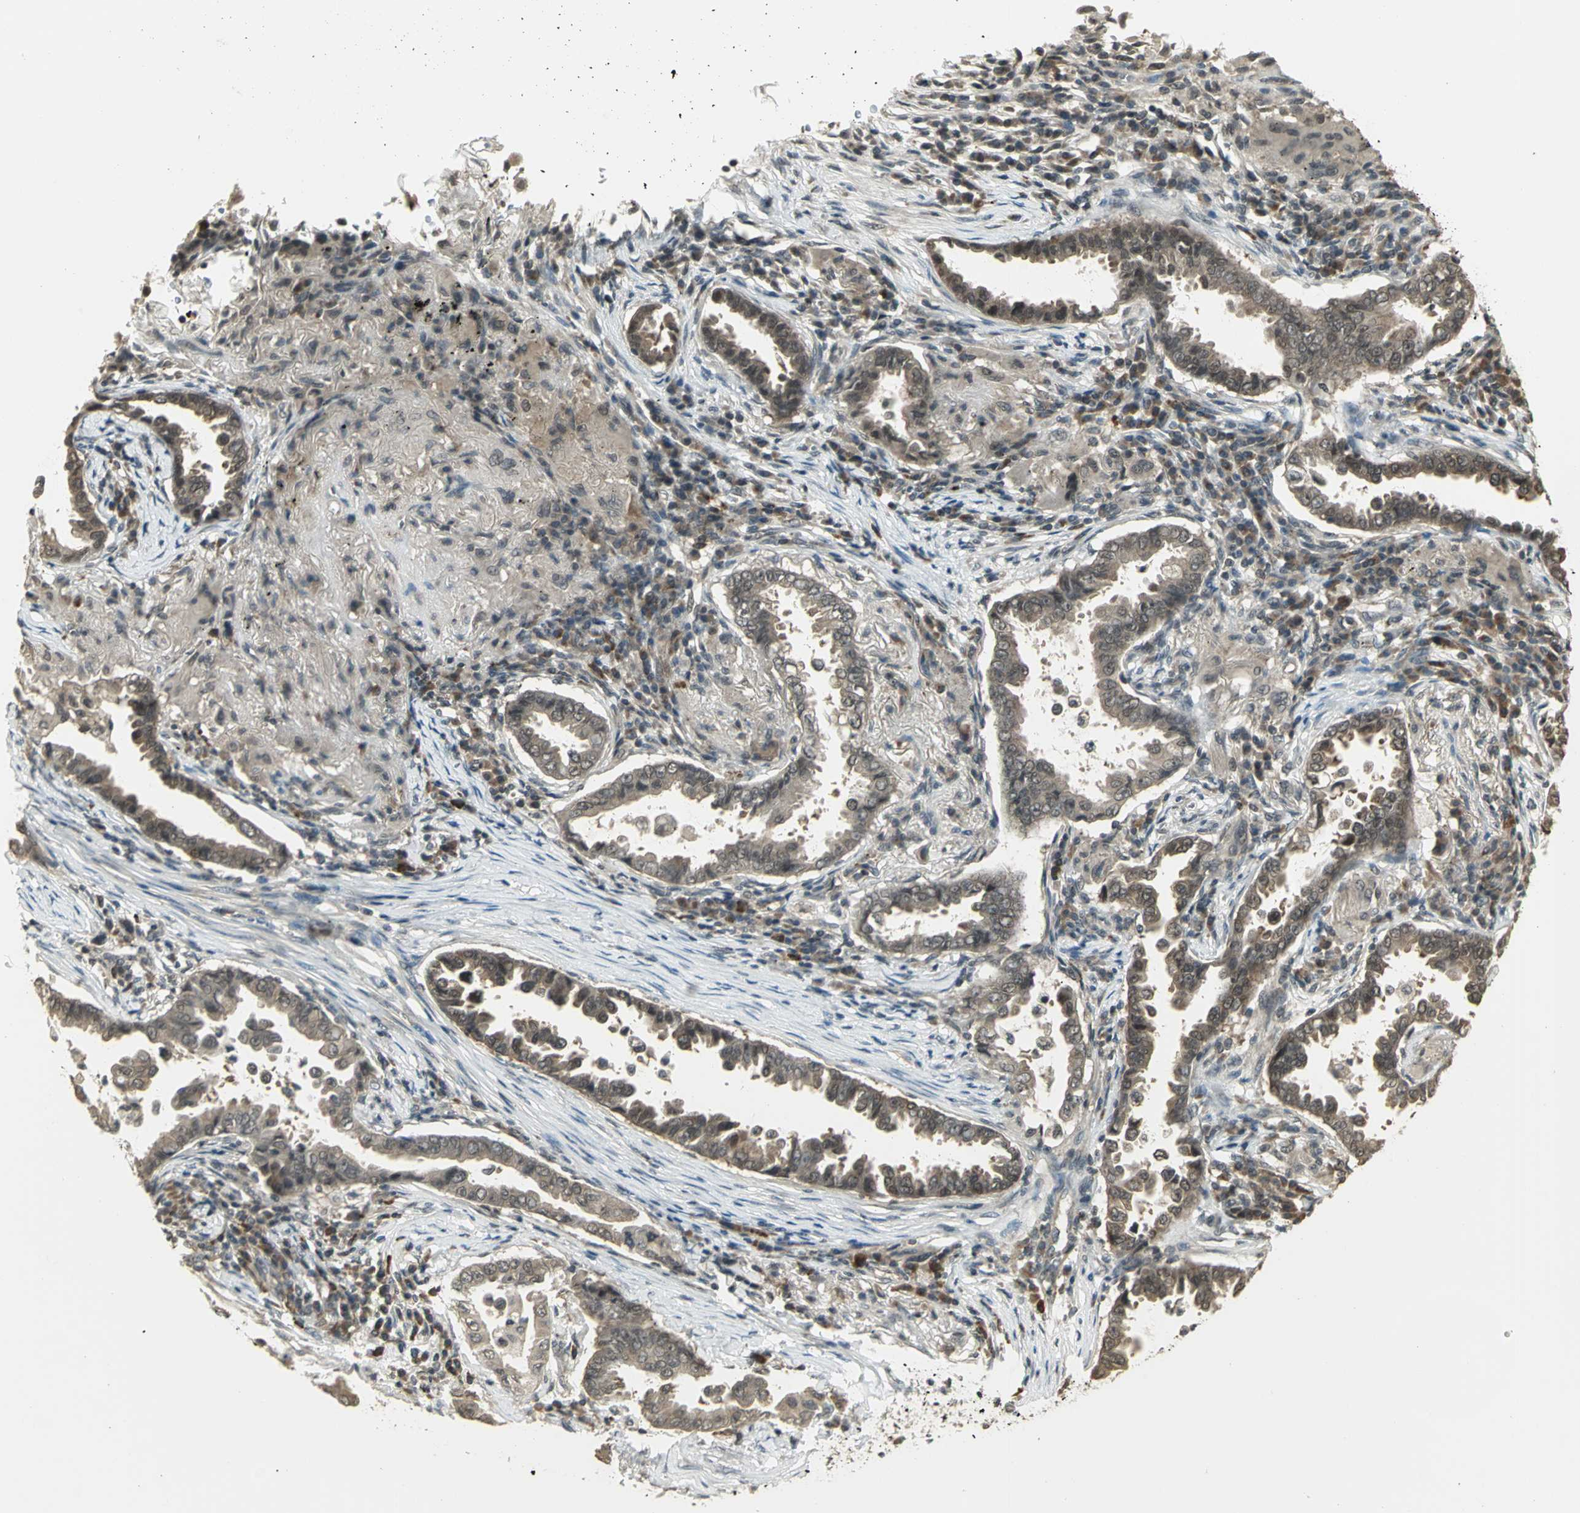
{"staining": {"intensity": "weak", "quantity": ">75%", "location": "cytoplasmic/membranous"}, "tissue": "lung cancer", "cell_type": "Tumor cells", "image_type": "cancer", "snomed": [{"axis": "morphology", "description": "Normal tissue, NOS"}, {"axis": "morphology", "description": "Inflammation, NOS"}, {"axis": "morphology", "description": "Adenocarcinoma, NOS"}, {"axis": "topography", "description": "Lung"}], "caption": "This is a micrograph of immunohistochemistry staining of lung cancer, which shows weak staining in the cytoplasmic/membranous of tumor cells.", "gene": "CDC34", "patient": {"sex": "female", "age": 64}}